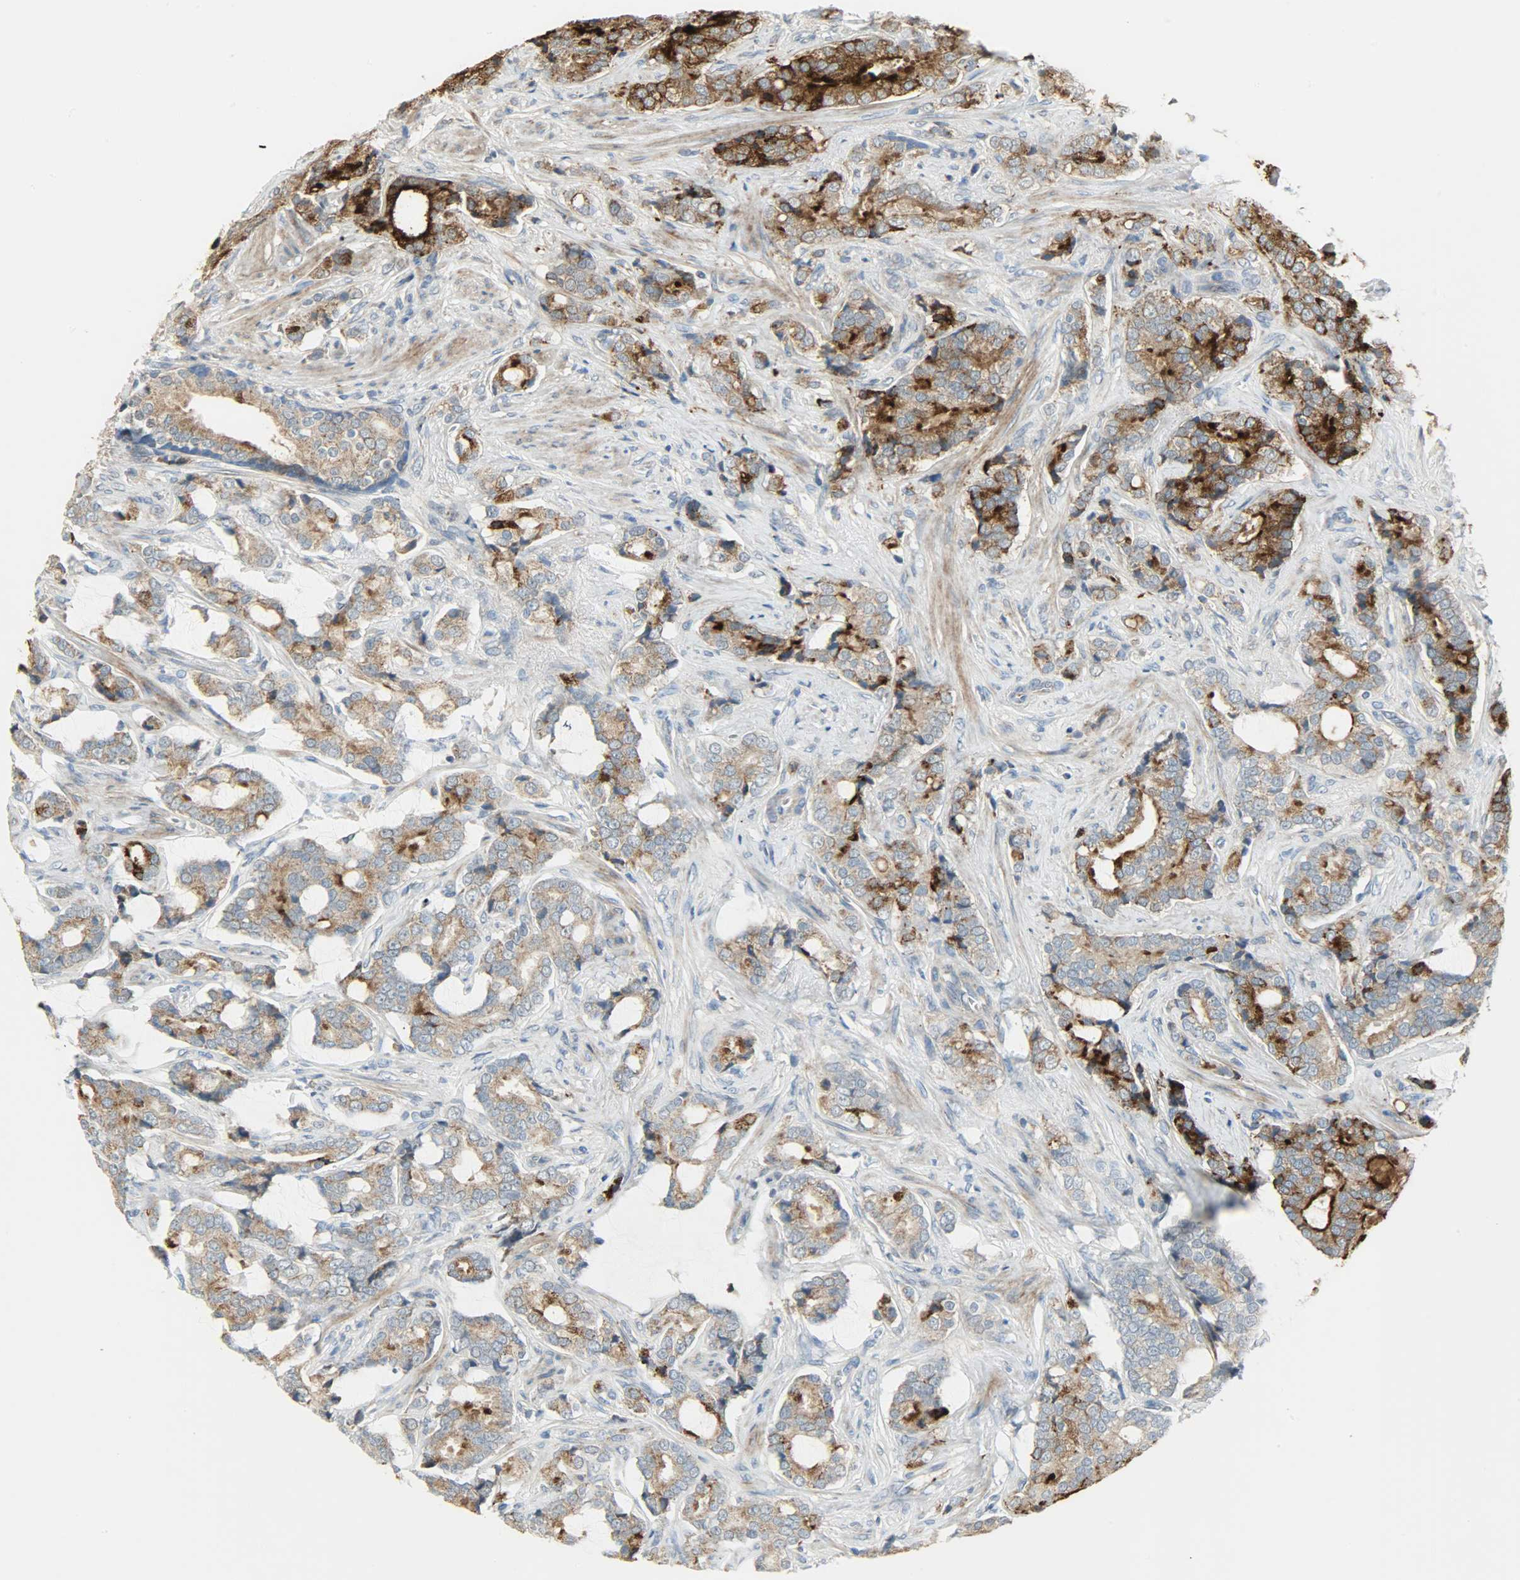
{"staining": {"intensity": "strong", "quantity": ">75%", "location": "cytoplasmic/membranous"}, "tissue": "prostate cancer", "cell_type": "Tumor cells", "image_type": "cancer", "snomed": [{"axis": "morphology", "description": "Adenocarcinoma, Low grade"}, {"axis": "topography", "description": "Prostate"}], "caption": "Brown immunohistochemical staining in human prostate low-grade adenocarcinoma displays strong cytoplasmic/membranous expression in about >75% of tumor cells.", "gene": "PPP1R1B", "patient": {"sex": "male", "age": 58}}